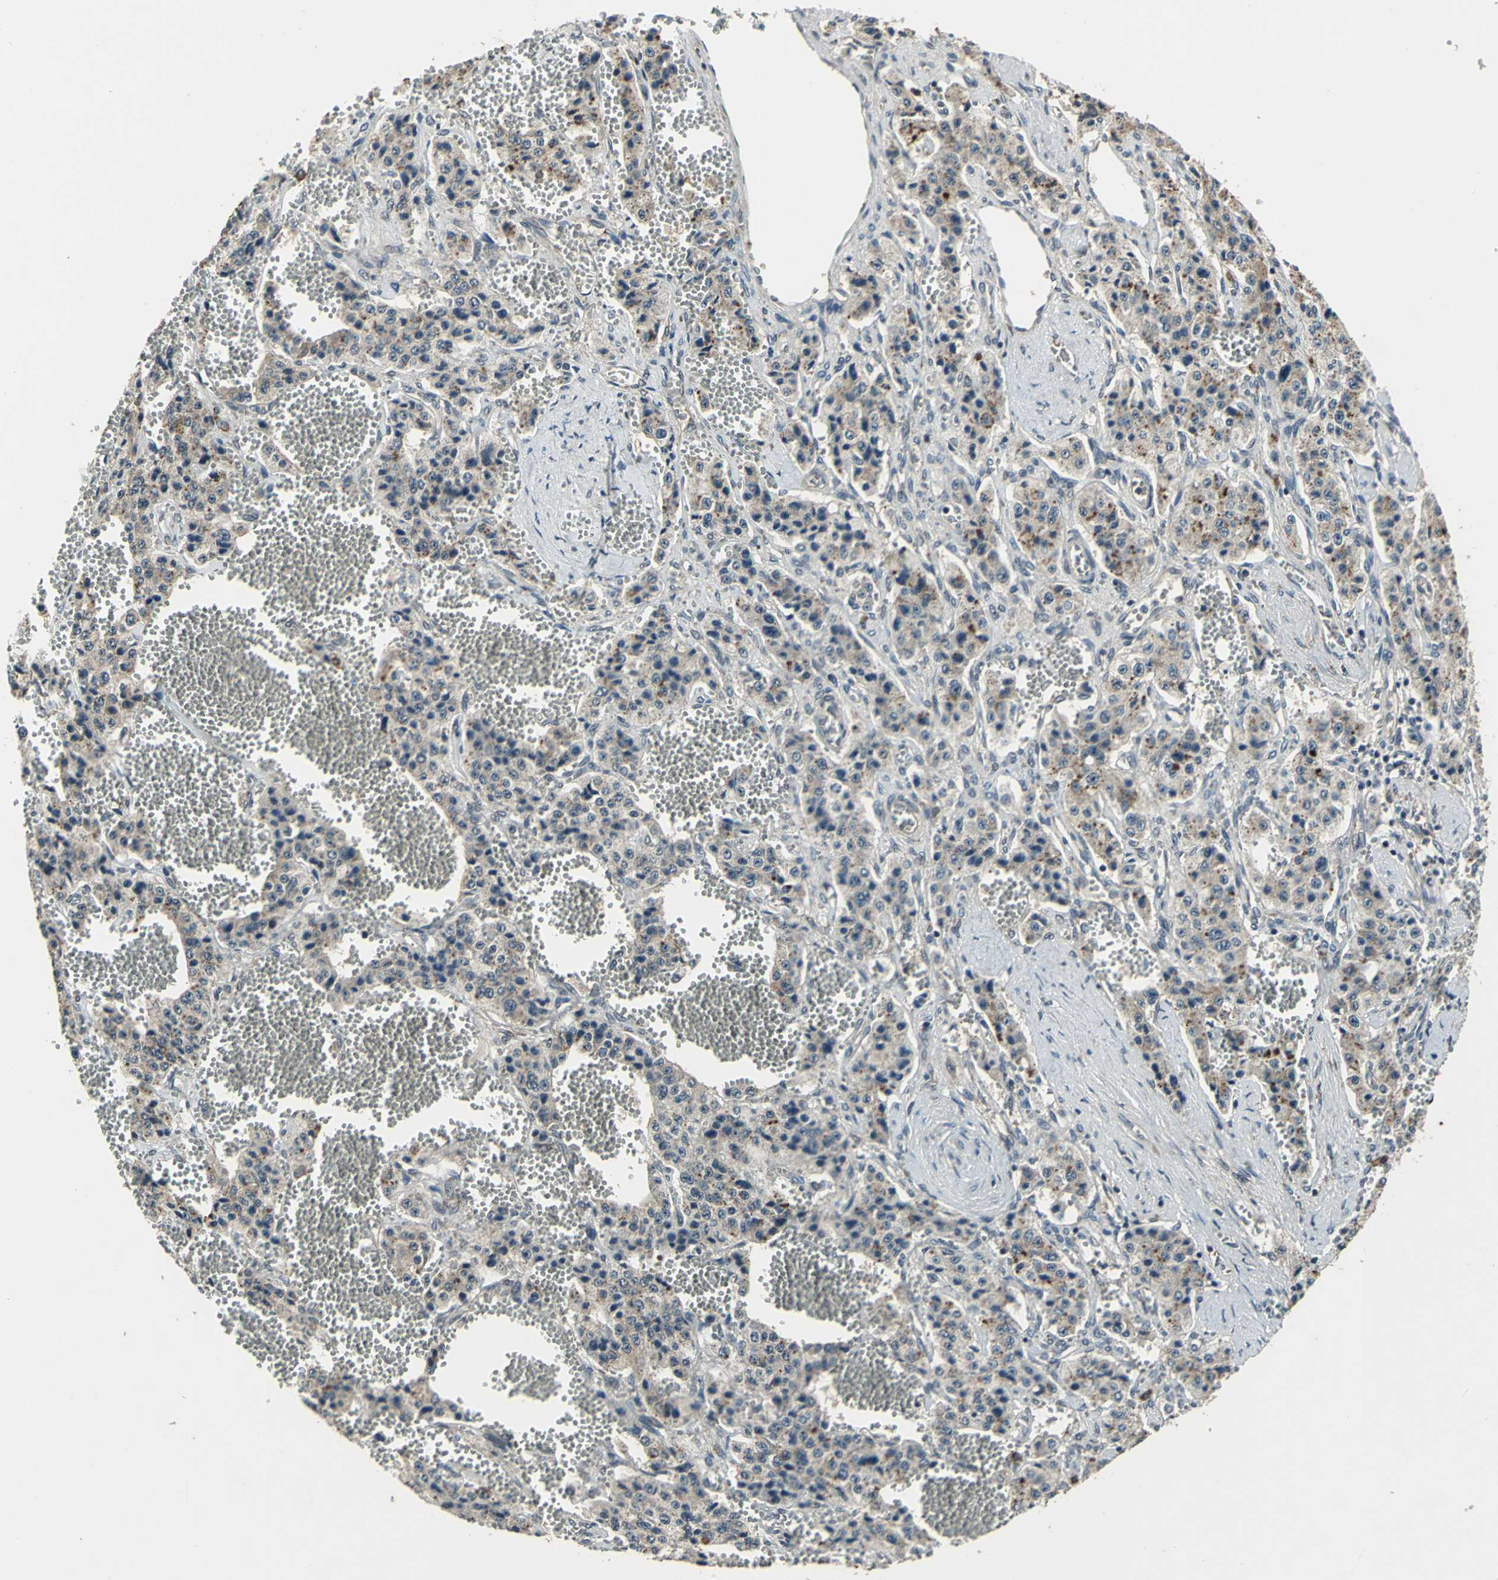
{"staining": {"intensity": "weak", "quantity": ">75%", "location": "cytoplasmic/membranous"}, "tissue": "carcinoid", "cell_type": "Tumor cells", "image_type": "cancer", "snomed": [{"axis": "morphology", "description": "Carcinoid, malignant, NOS"}, {"axis": "topography", "description": "Small intestine"}], "caption": "This is an image of IHC staining of carcinoid, which shows weak positivity in the cytoplasmic/membranous of tumor cells.", "gene": "NFKBIE", "patient": {"sex": "male", "age": 52}}